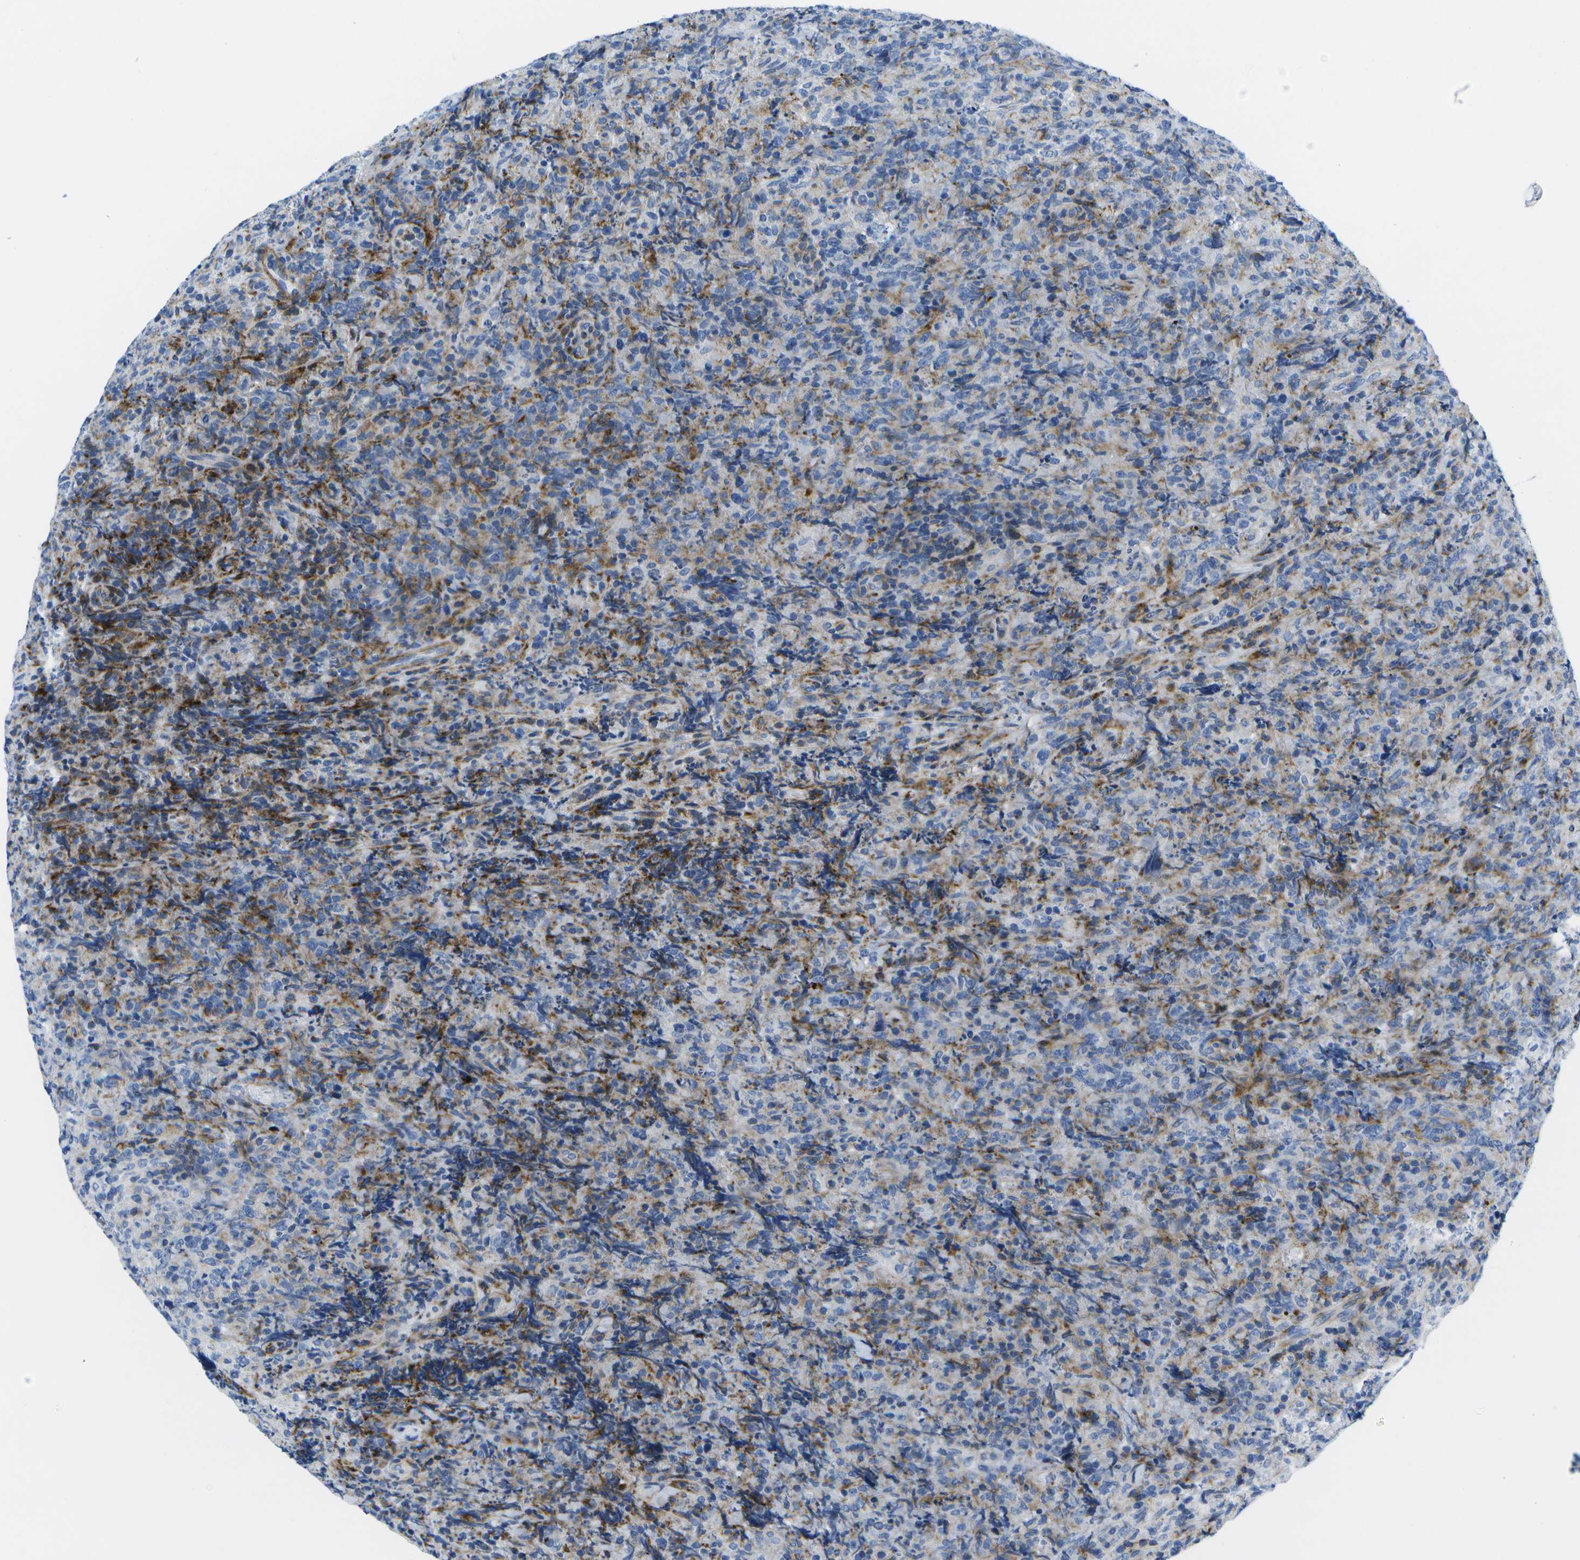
{"staining": {"intensity": "weak", "quantity": "25%-75%", "location": "cytoplasmic/membranous"}, "tissue": "lymphoma", "cell_type": "Tumor cells", "image_type": "cancer", "snomed": [{"axis": "morphology", "description": "Malignant lymphoma, non-Hodgkin's type, High grade"}, {"axis": "topography", "description": "Tonsil"}], "caption": "Protein staining shows weak cytoplasmic/membranous positivity in about 25%-75% of tumor cells in lymphoma.", "gene": "ADGRG6", "patient": {"sex": "female", "age": 36}}